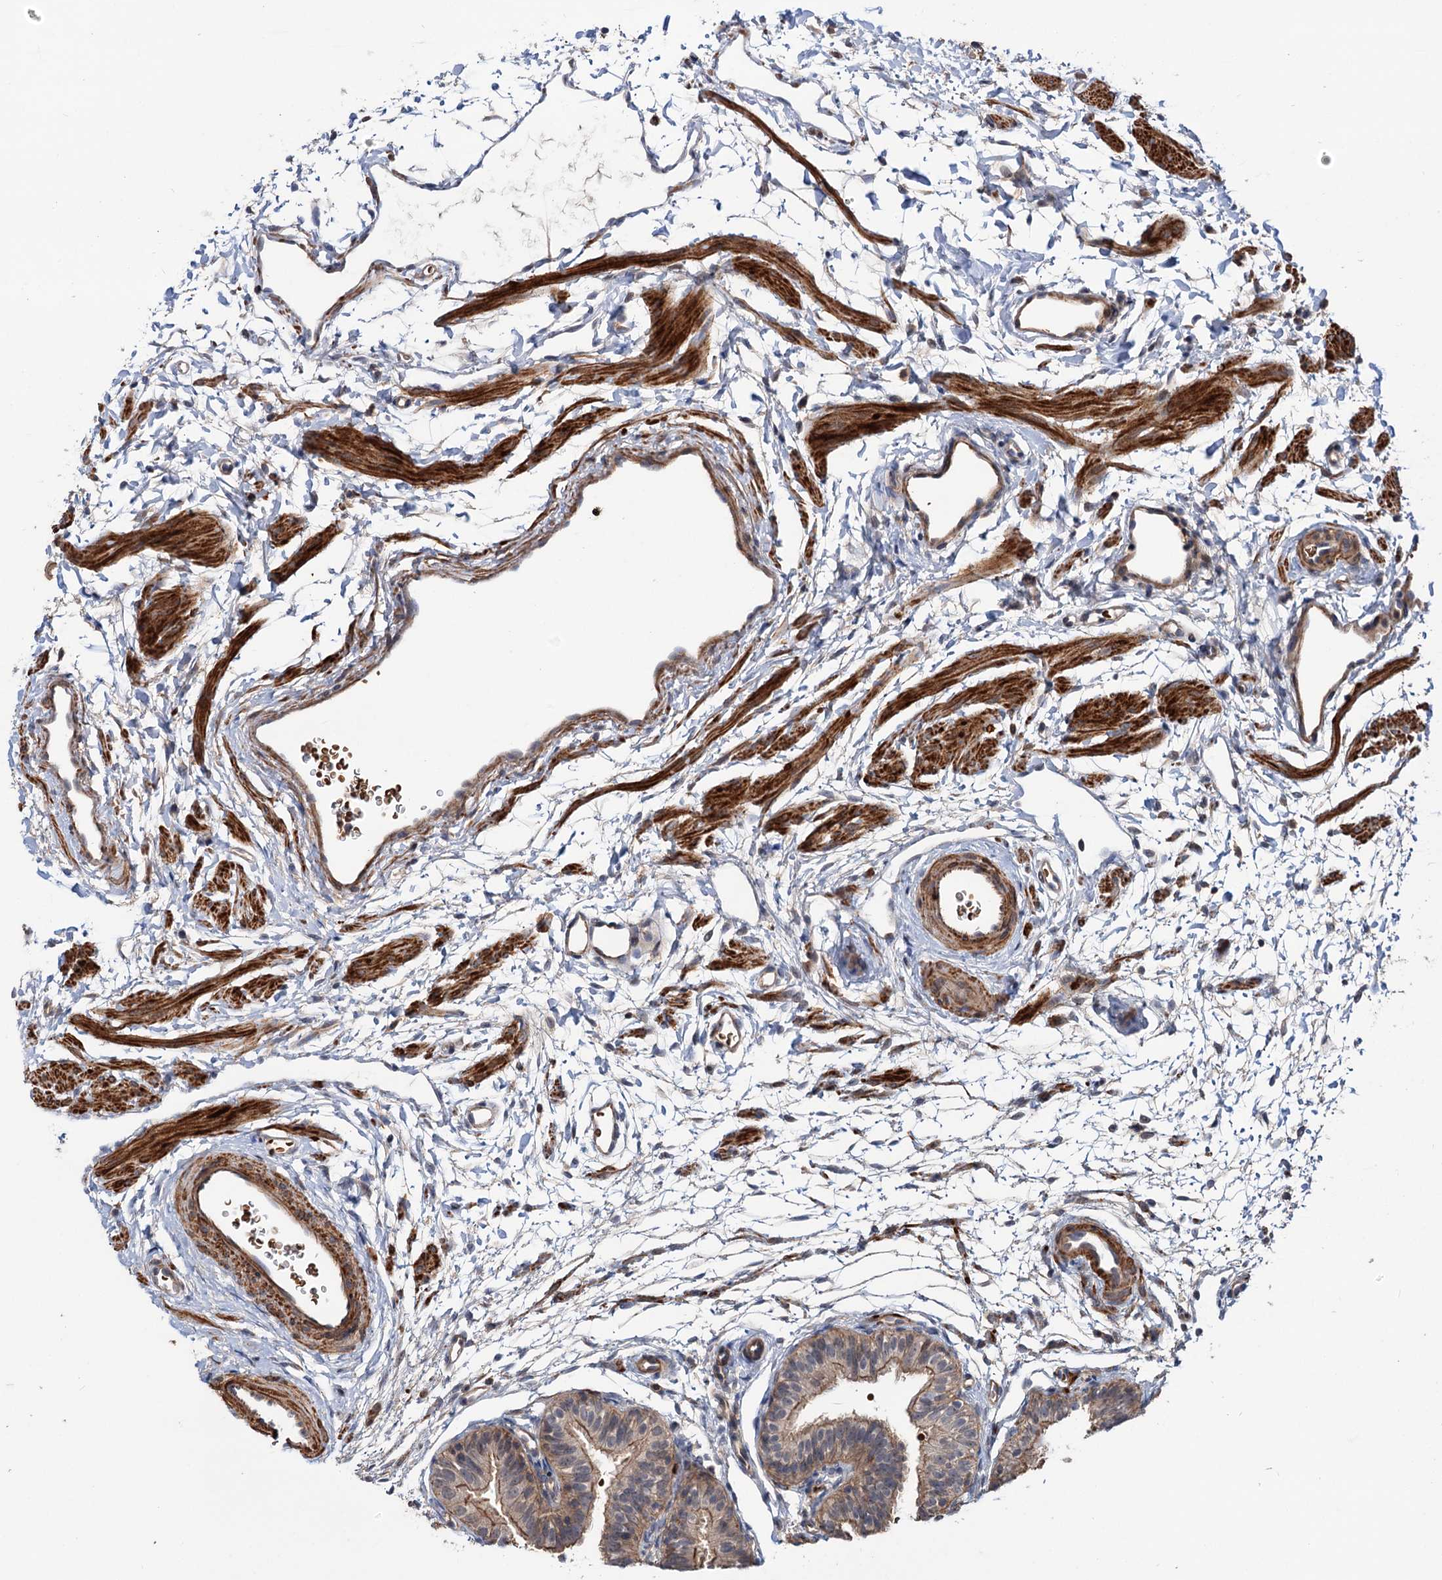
{"staining": {"intensity": "moderate", "quantity": "25%-75%", "location": "cytoplasmic/membranous"}, "tissue": "fallopian tube", "cell_type": "Glandular cells", "image_type": "normal", "snomed": [{"axis": "morphology", "description": "Normal tissue, NOS"}, {"axis": "topography", "description": "Fallopian tube"}], "caption": "Immunohistochemistry of normal human fallopian tube exhibits medium levels of moderate cytoplasmic/membranous expression in about 25%-75% of glandular cells.", "gene": "GRIP1", "patient": {"sex": "female", "age": 35}}